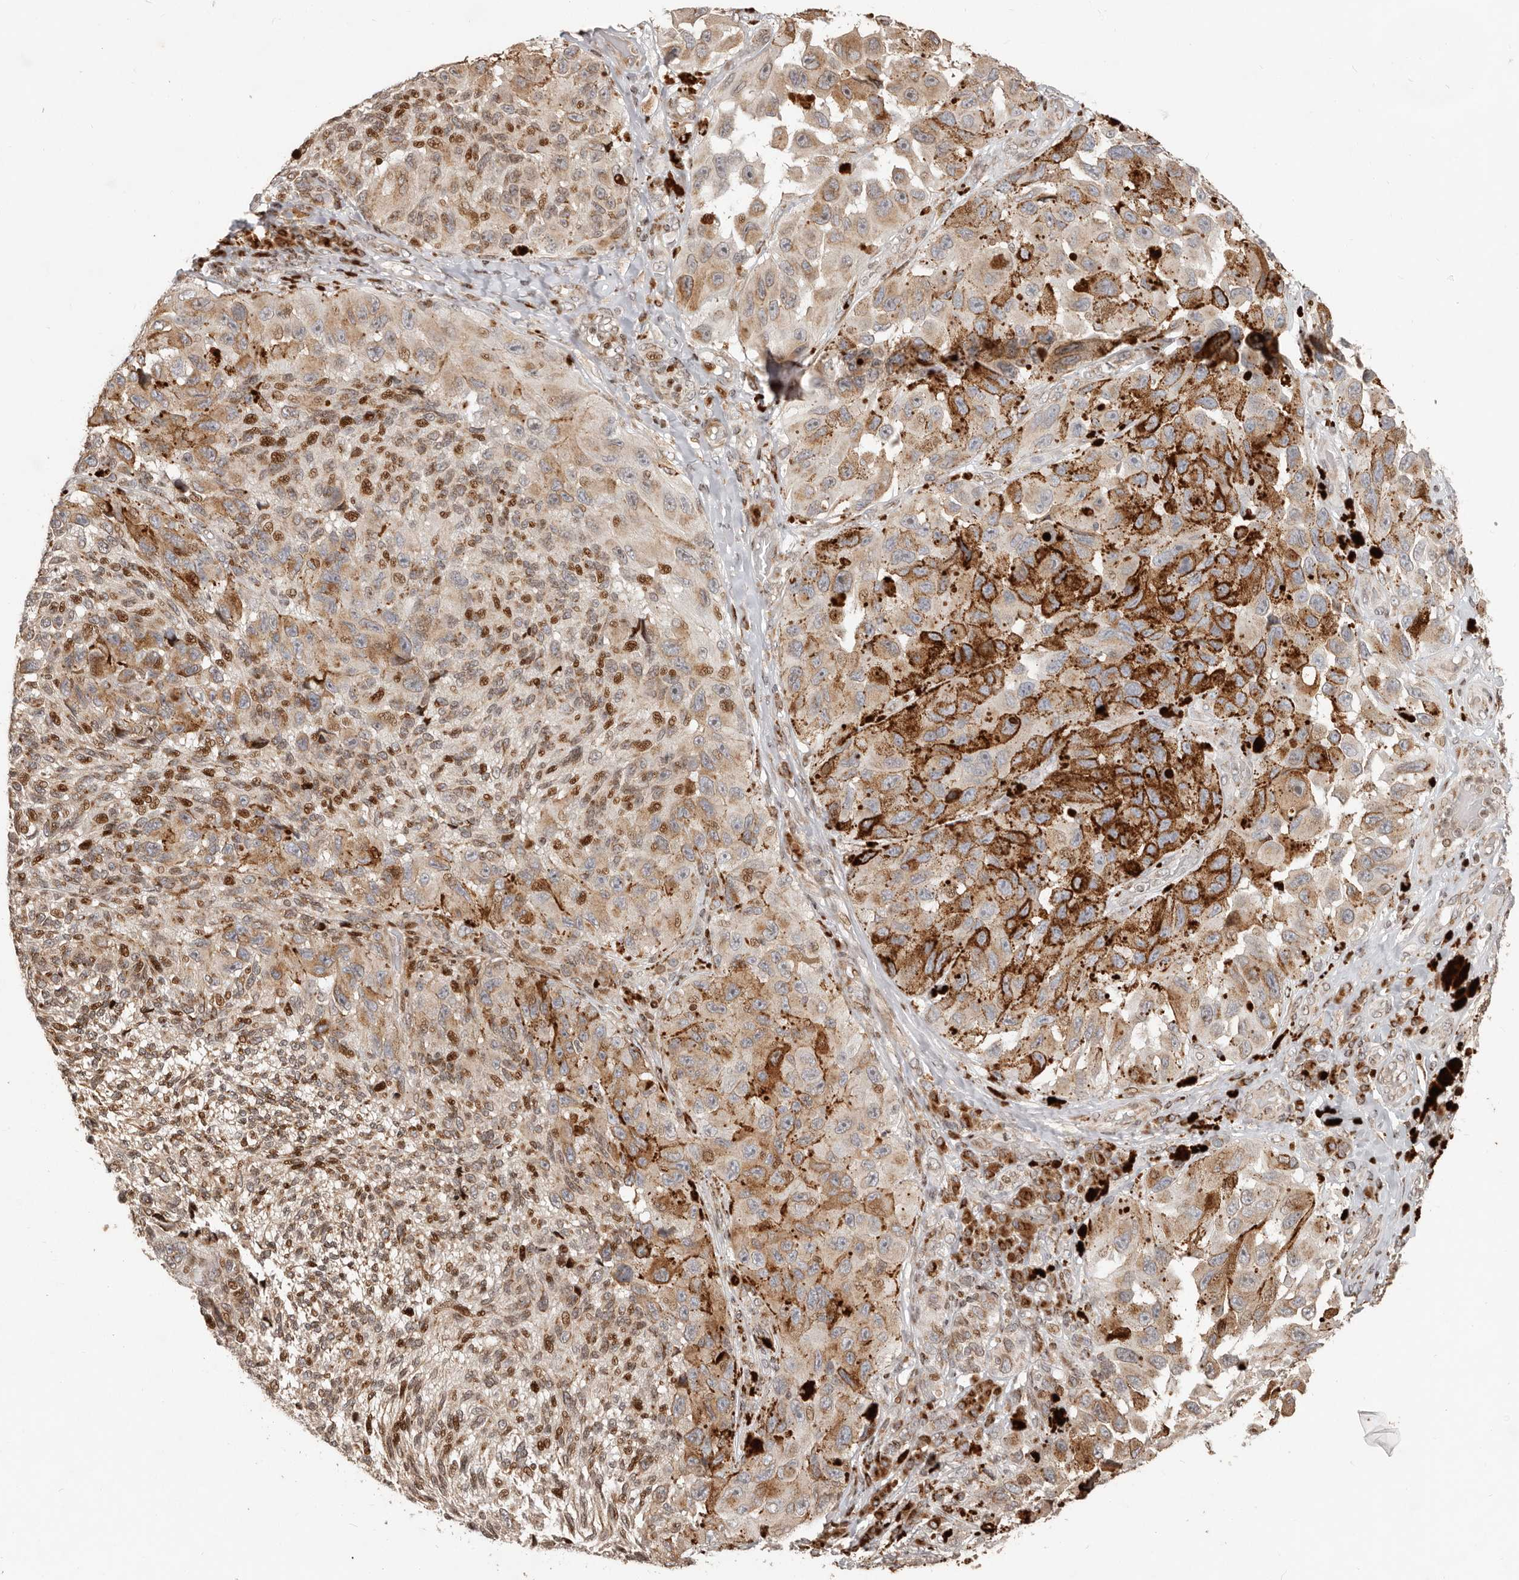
{"staining": {"intensity": "moderate", "quantity": "25%-75%", "location": "cytoplasmic/membranous,nuclear"}, "tissue": "melanoma", "cell_type": "Tumor cells", "image_type": "cancer", "snomed": [{"axis": "morphology", "description": "Malignant melanoma, NOS"}, {"axis": "topography", "description": "Skin"}], "caption": "There is medium levels of moderate cytoplasmic/membranous and nuclear expression in tumor cells of melanoma, as demonstrated by immunohistochemical staining (brown color).", "gene": "TRIM4", "patient": {"sex": "female", "age": 73}}